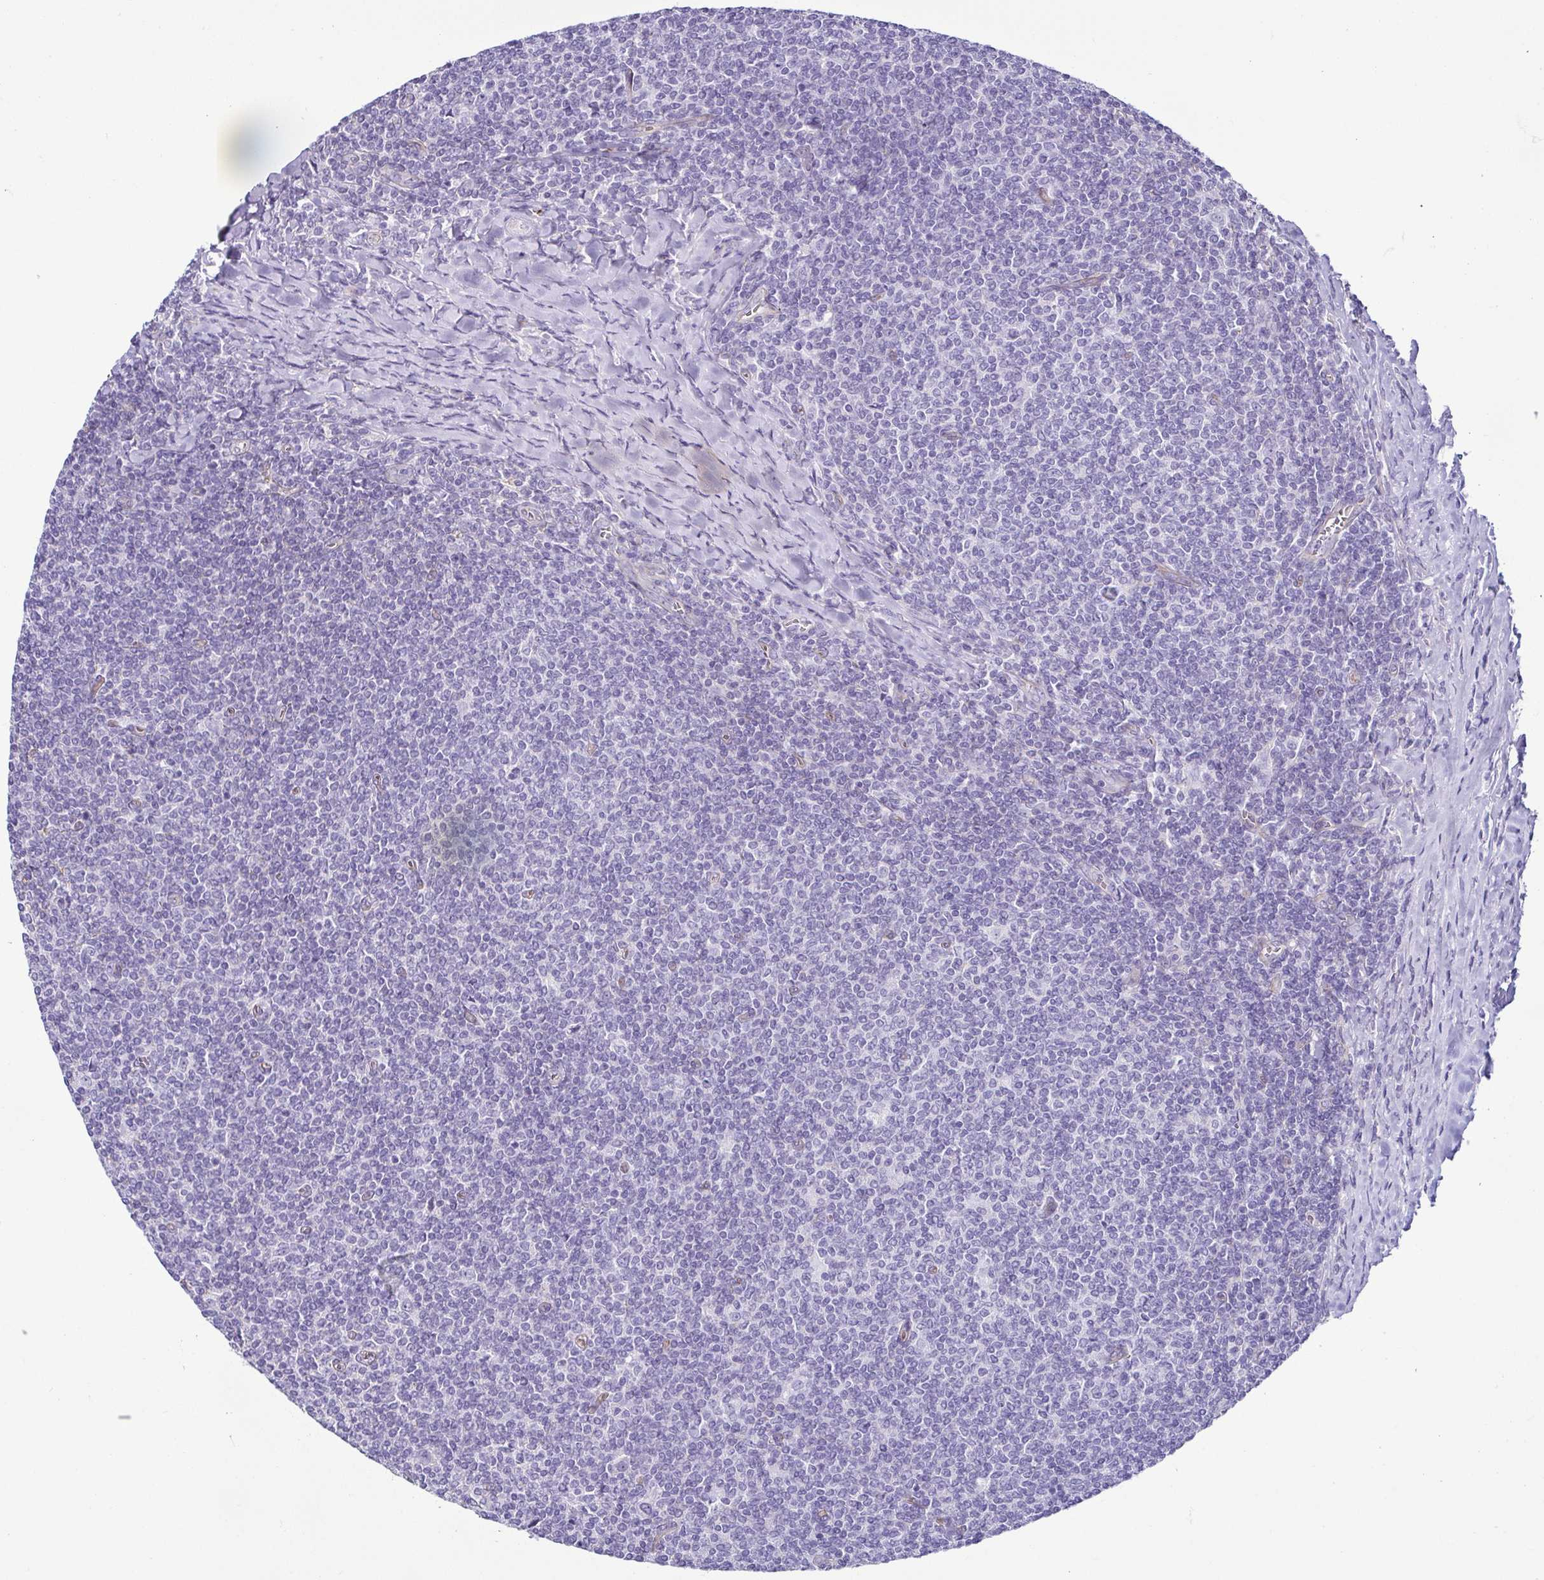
{"staining": {"intensity": "negative", "quantity": "none", "location": "none"}, "tissue": "lymphoma", "cell_type": "Tumor cells", "image_type": "cancer", "snomed": [{"axis": "morphology", "description": "Malignant lymphoma, non-Hodgkin's type, Low grade"}, {"axis": "topography", "description": "Lymph node"}], "caption": "DAB immunohistochemical staining of human lymphoma shows no significant positivity in tumor cells.", "gene": "CASP14", "patient": {"sex": "male", "age": 52}}